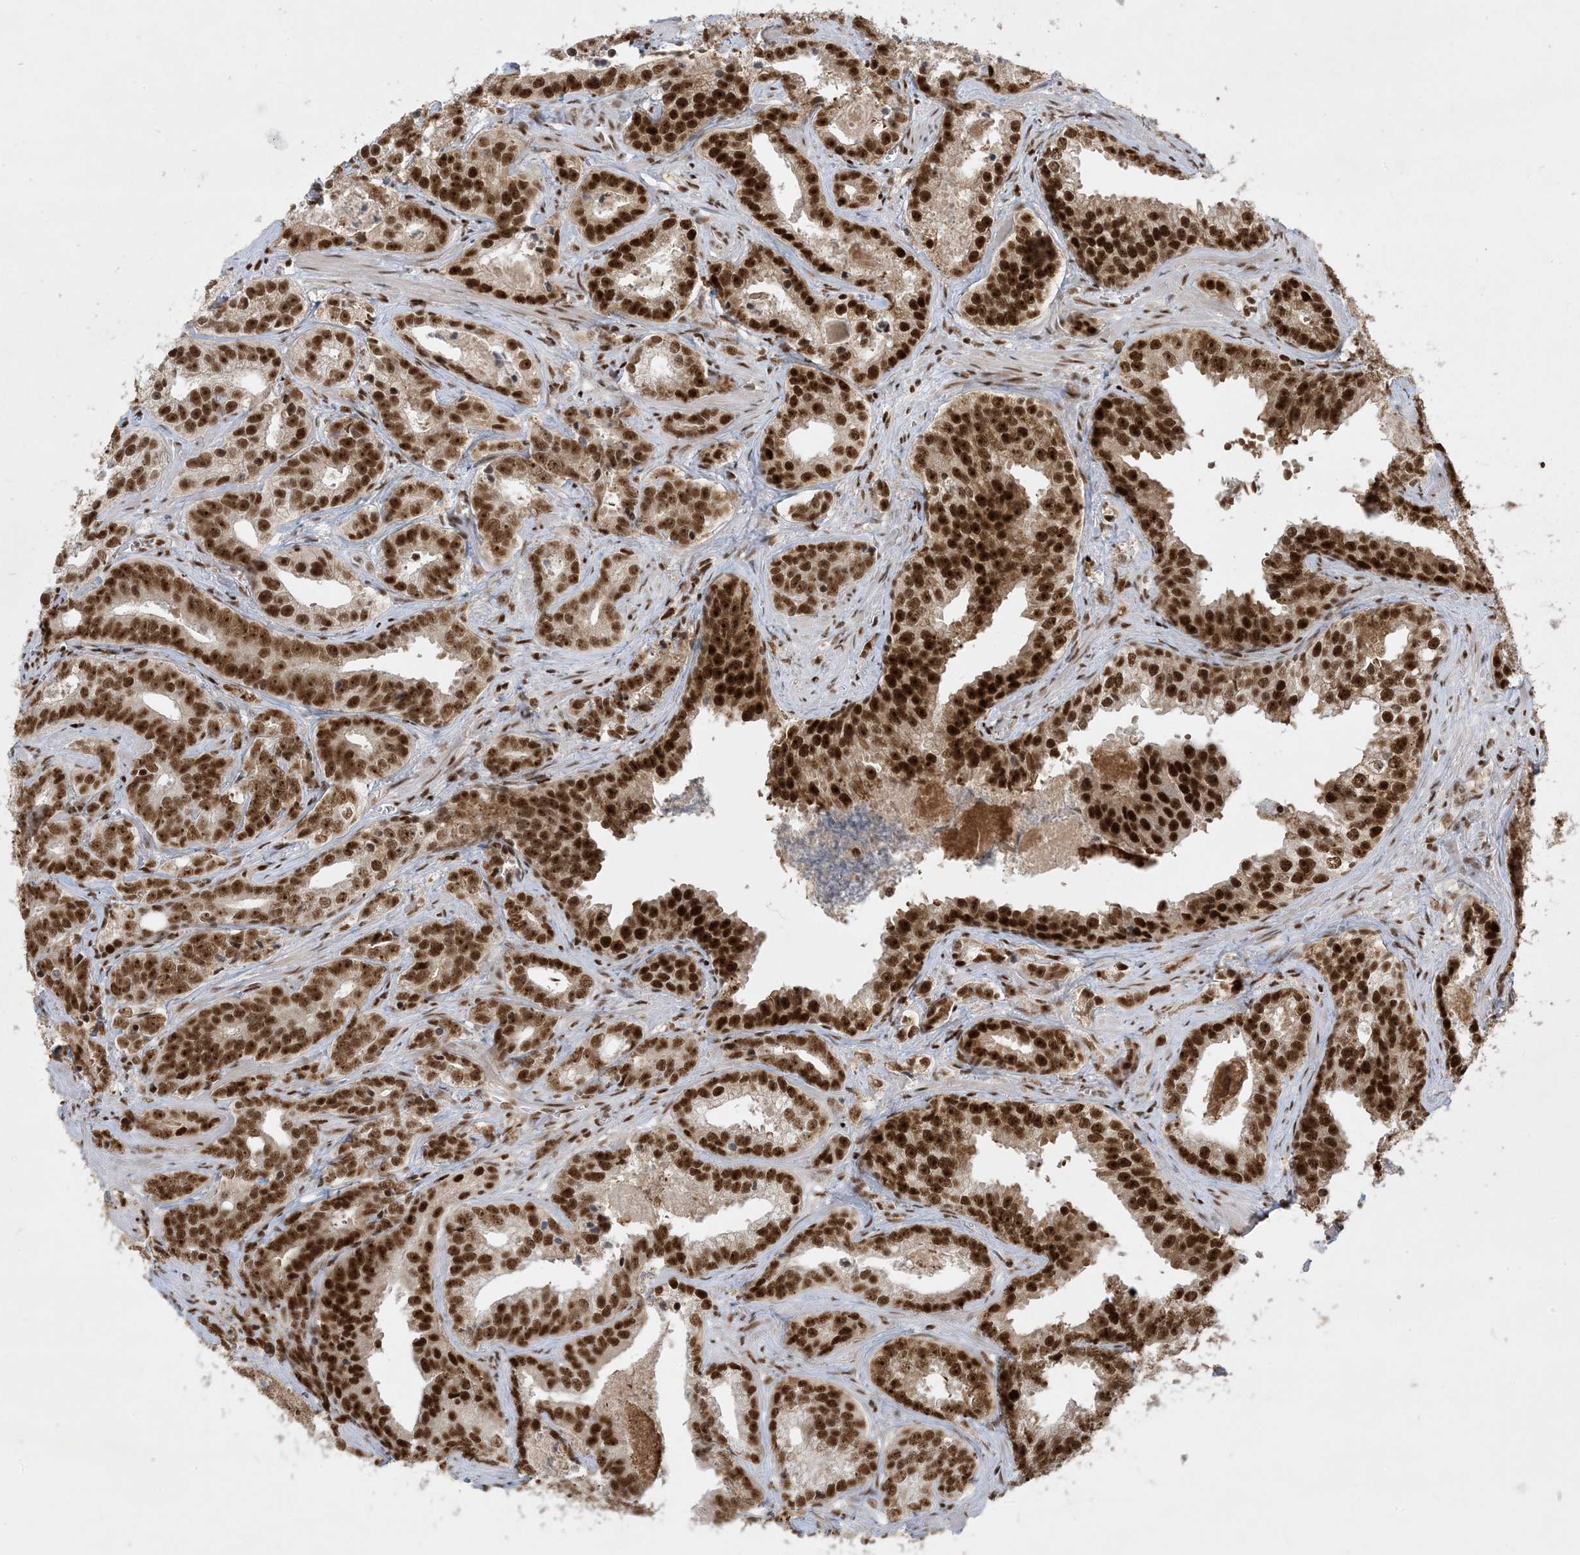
{"staining": {"intensity": "strong", "quantity": ">75%", "location": "nuclear"}, "tissue": "prostate cancer", "cell_type": "Tumor cells", "image_type": "cancer", "snomed": [{"axis": "morphology", "description": "Adenocarcinoma, High grade"}, {"axis": "topography", "description": "Prostate"}], "caption": "This image demonstrates prostate cancer stained with IHC to label a protein in brown. The nuclear of tumor cells show strong positivity for the protein. Nuclei are counter-stained blue.", "gene": "PPIL2", "patient": {"sex": "male", "age": 62}}